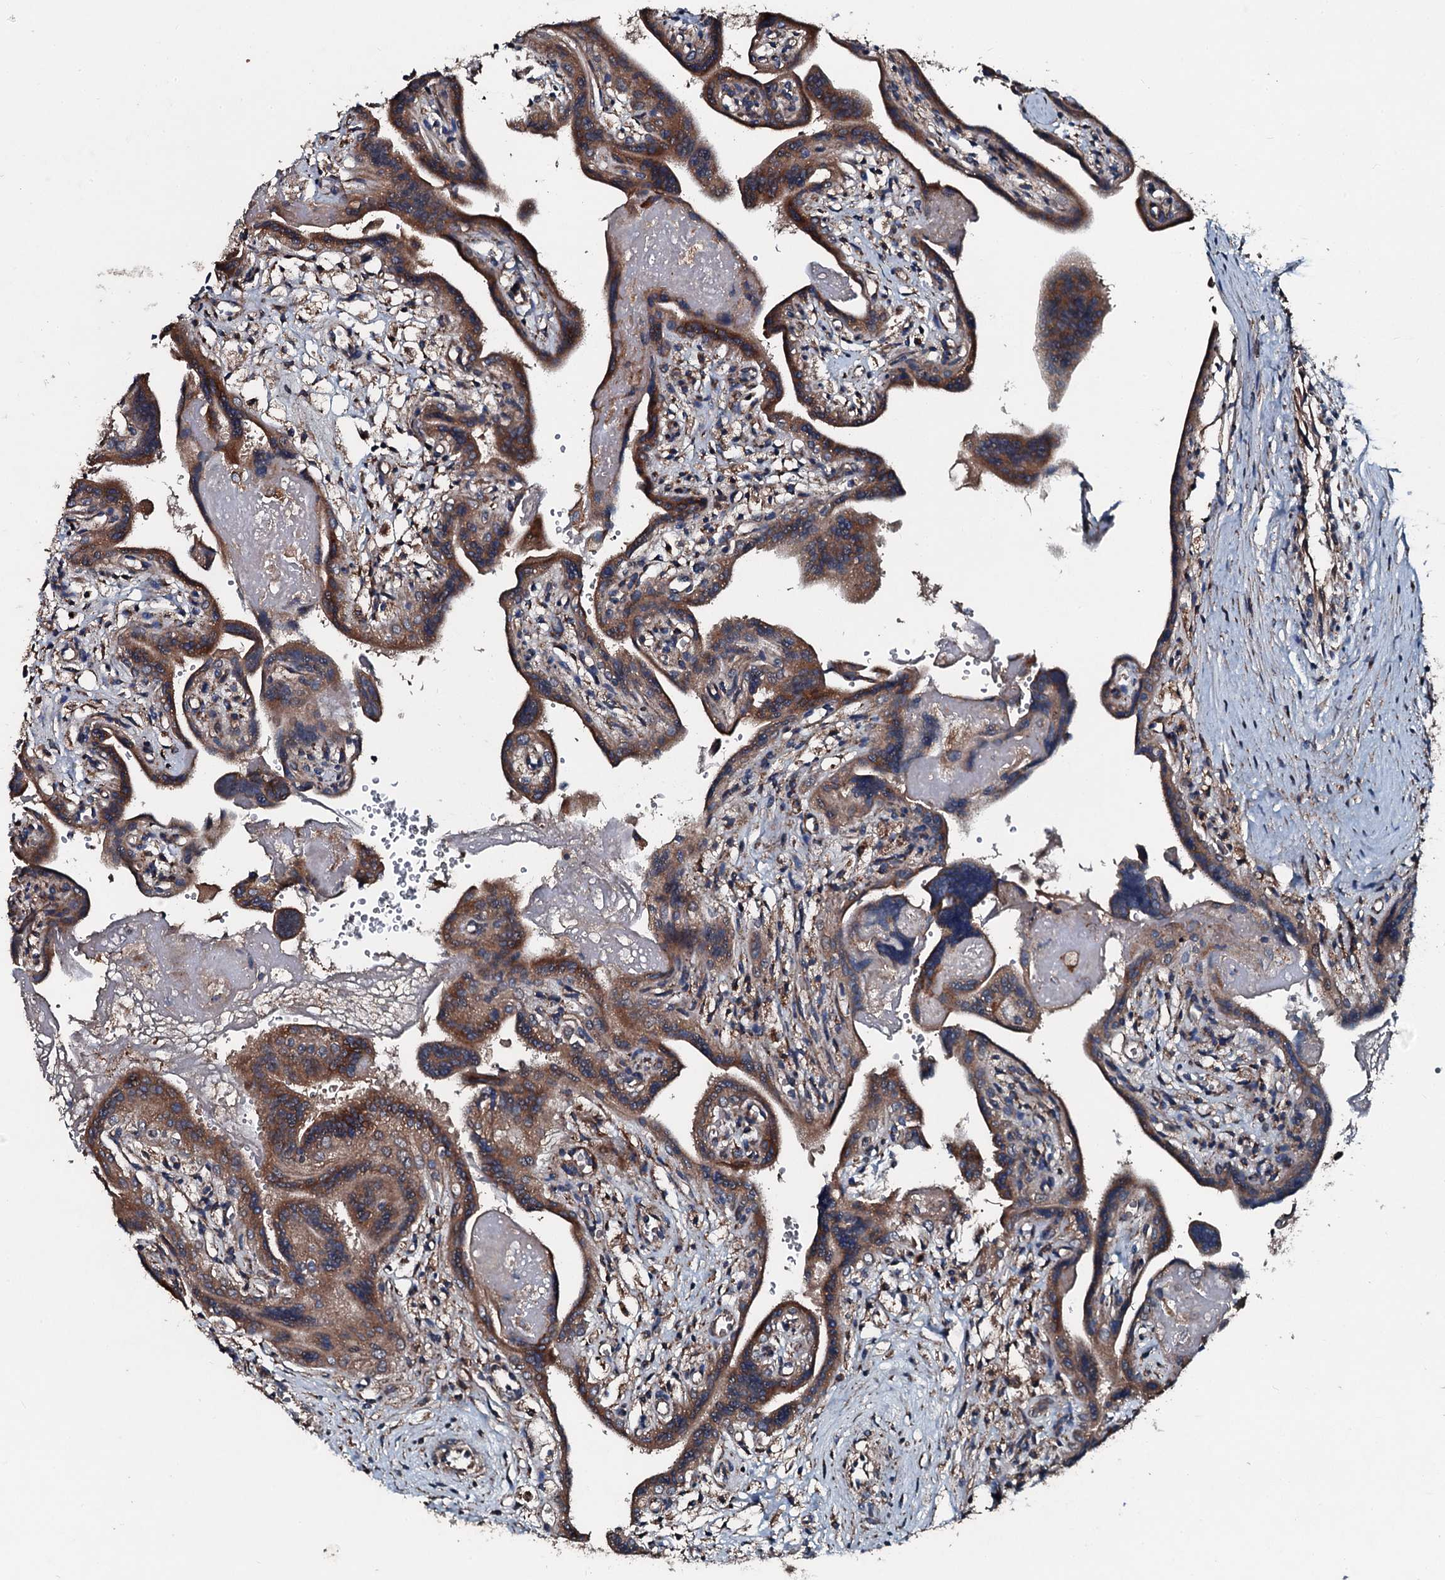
{"staining": {"intensity": "strong", "quantity": ">75%", "location": "cytoplasmic/membranous"}, "tissue": "placenta", "cell_type": "Trophoblastic cells", "image_type": "normal", "snomed": [{"axis": "morphology", "description": "Normal tissue, NOS"}, {"axis": "topography", "description": "Placenta"}], "caption": "Immunohistochemistry (IHC) (DAB (3,3'-diaminobenzidine)) staining of normal placenta reveals strong cytoplasmic/membranous protein positivity in approximately >75% of trophoblastic cells.", "gene": "ACSS3", "patient": {"sex": "female", "age": 37}}